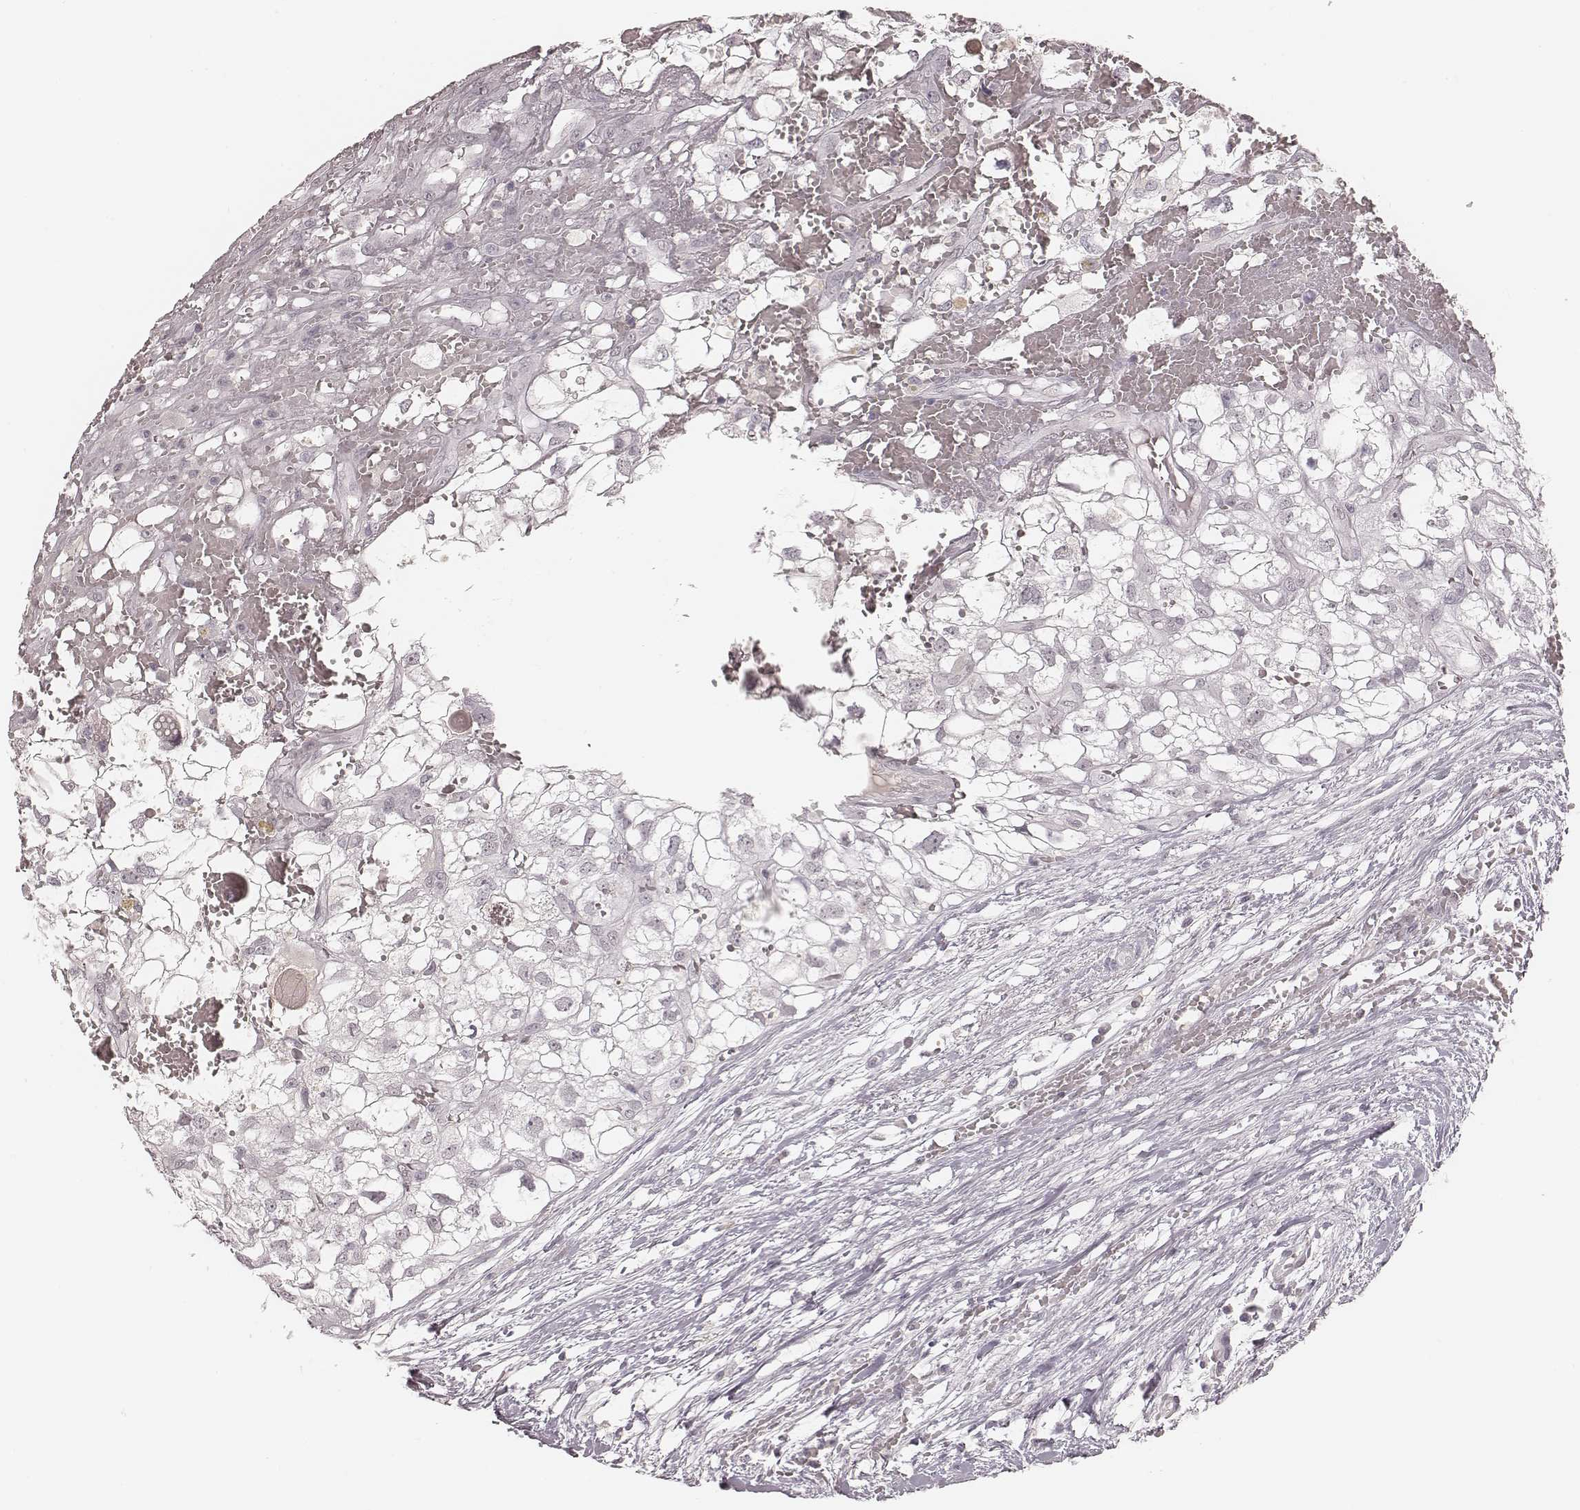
{"staining": {"intensity": "negative", "quantity": "none", "location": "none"}, "tissue": "renal cancer", "cell_type": "Tumor cells", "image_type": "cancer", "snomed": [{"axis": "morphology", "description": "Adenocarcinoma, NOS"}, {"axis": "topography", "description": "Kidney"}], "caption": "A photomicrograph of human renal adenocarcinoma is negative for staining in tumor cells.", "gene": "MSX1", "patient": {"sex": "male", "age": 56}}